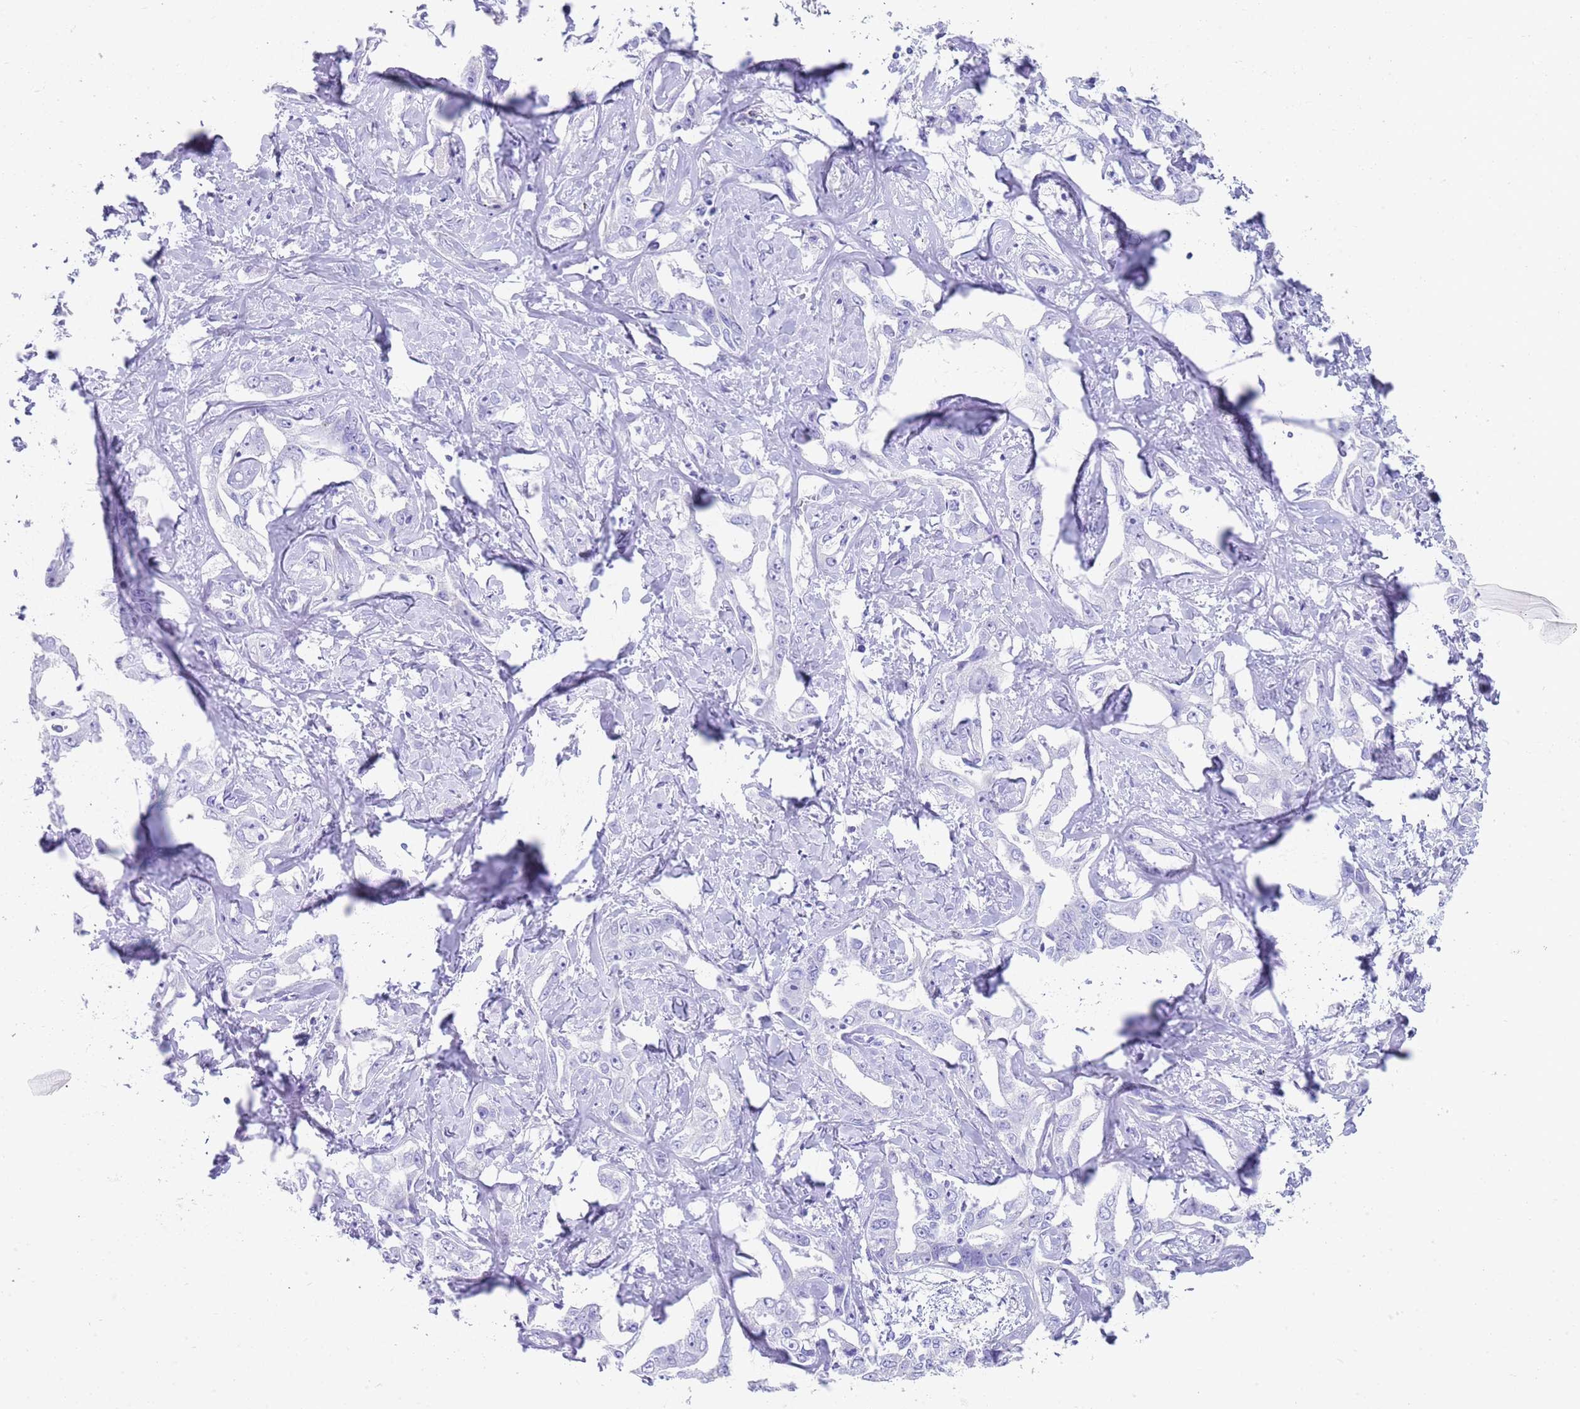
{"staining": {"intensity": "negative", "quantity": "none", "location": "none"}, "tissue": "liver cancer", "cell_type": "Tumor cells", "image_type": "cancer", "snomed": [{"axis": "morphology", "description": "Cholangiocarcinoma"}, {"axis": "topography", "description": "Liver"}], "caption": "This is a image of immunohistochemistry staining of cholangiocarcinoma (liver), which shows no positivity in tumor cells.", "gene": "CPXM2", "patient": {"sex": "male", "age": 59}}